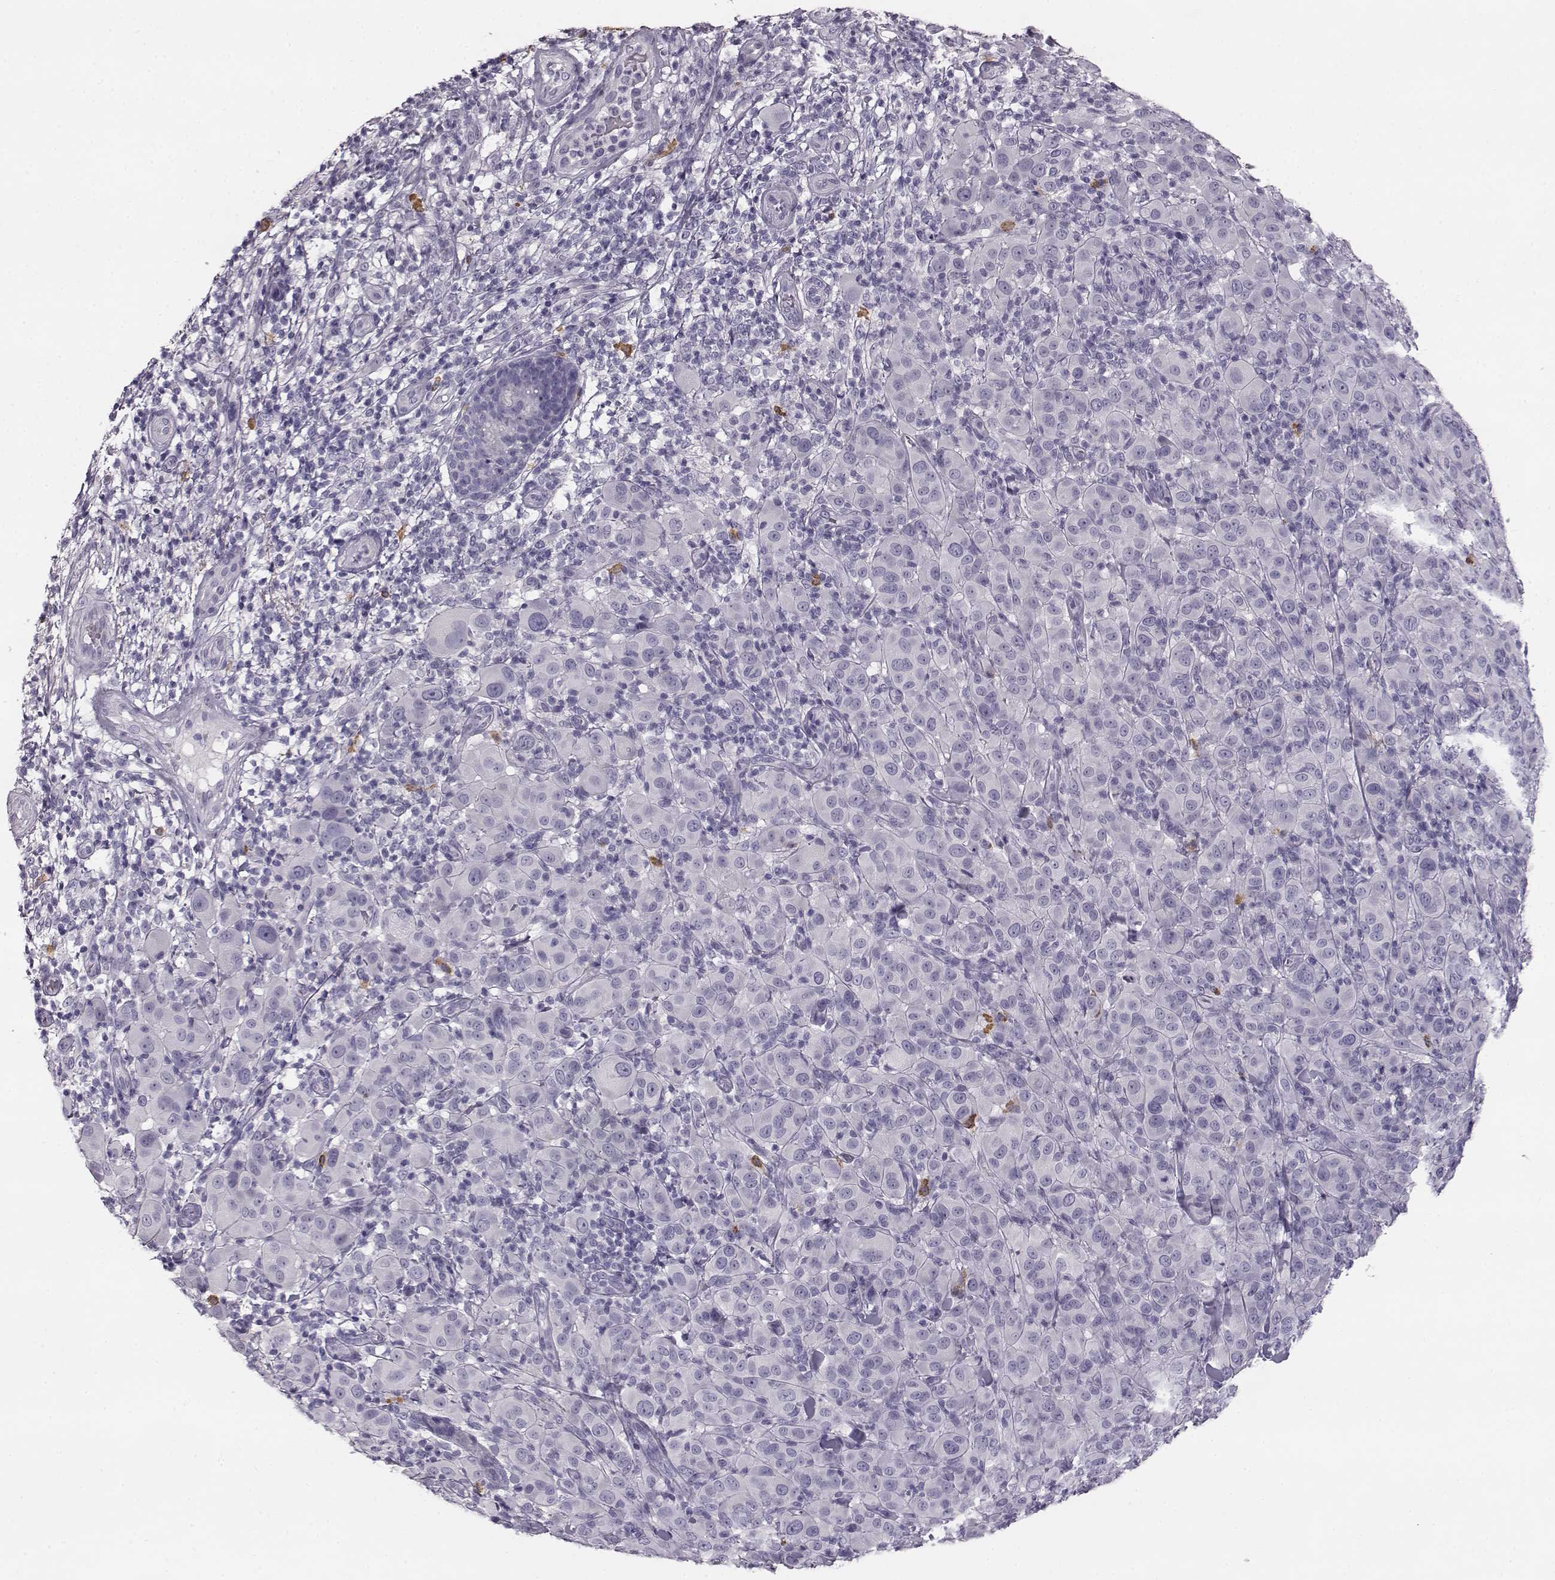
{"staining": {"intensity": "negative", "quantity": "none", "location": "none"}, "tissue": "melanoma", "cell_type": "Tumor cells", "image_type": "cancer", "snomed": [{"axis": "morphology", "description": "Malignant melanoma, NOS"}, {"axis": "topography", "description": "Skin"}], "caption": "The histopathology image displays no significant expression in tumor cells of melanoma.", "gene": "NPTXR", "patient": {"sex": "female", "age": 87}}